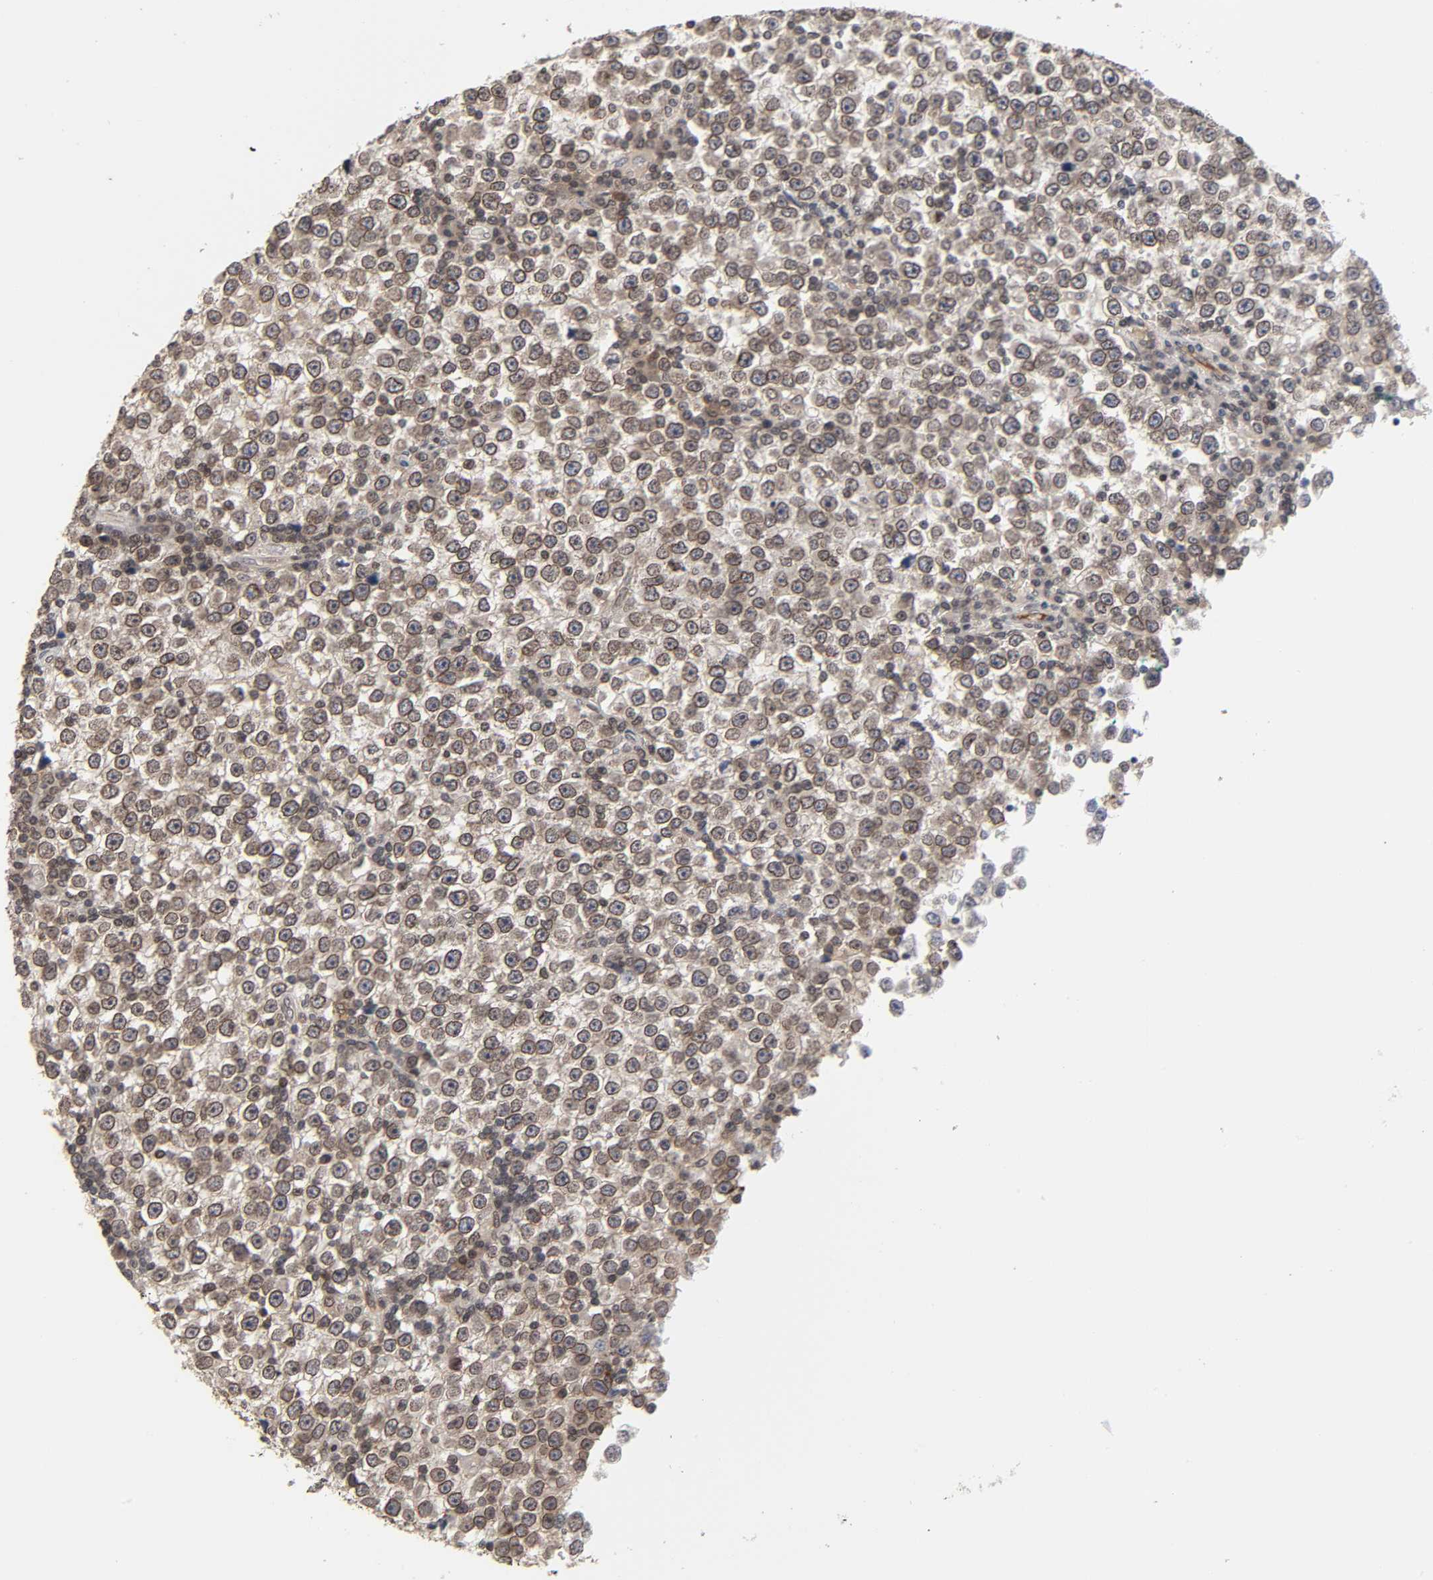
{"staining": {"intensity": "strong", "quantity": ">75%", "location": "cytoplasmic/membranous,nuclear"}, "tissue": "testis cancer", "cell_type": "Tumor cells", "image_type": "cancer", "snomed": [{"axis": "morphology", "description": "Seminoma, NOS"}, {"axis": "topography", "description": "Testis"}], "caption": "DAB (3,3'-diaminobenzidine) immunohistochemical staining of seminoma (testis) demonstrates strong cytoplasmic/membranous and nuclear protein staining in about >75% of tumor cells.", "gene": "CPN2", "patient": {"sex": "male", "age": 65}}